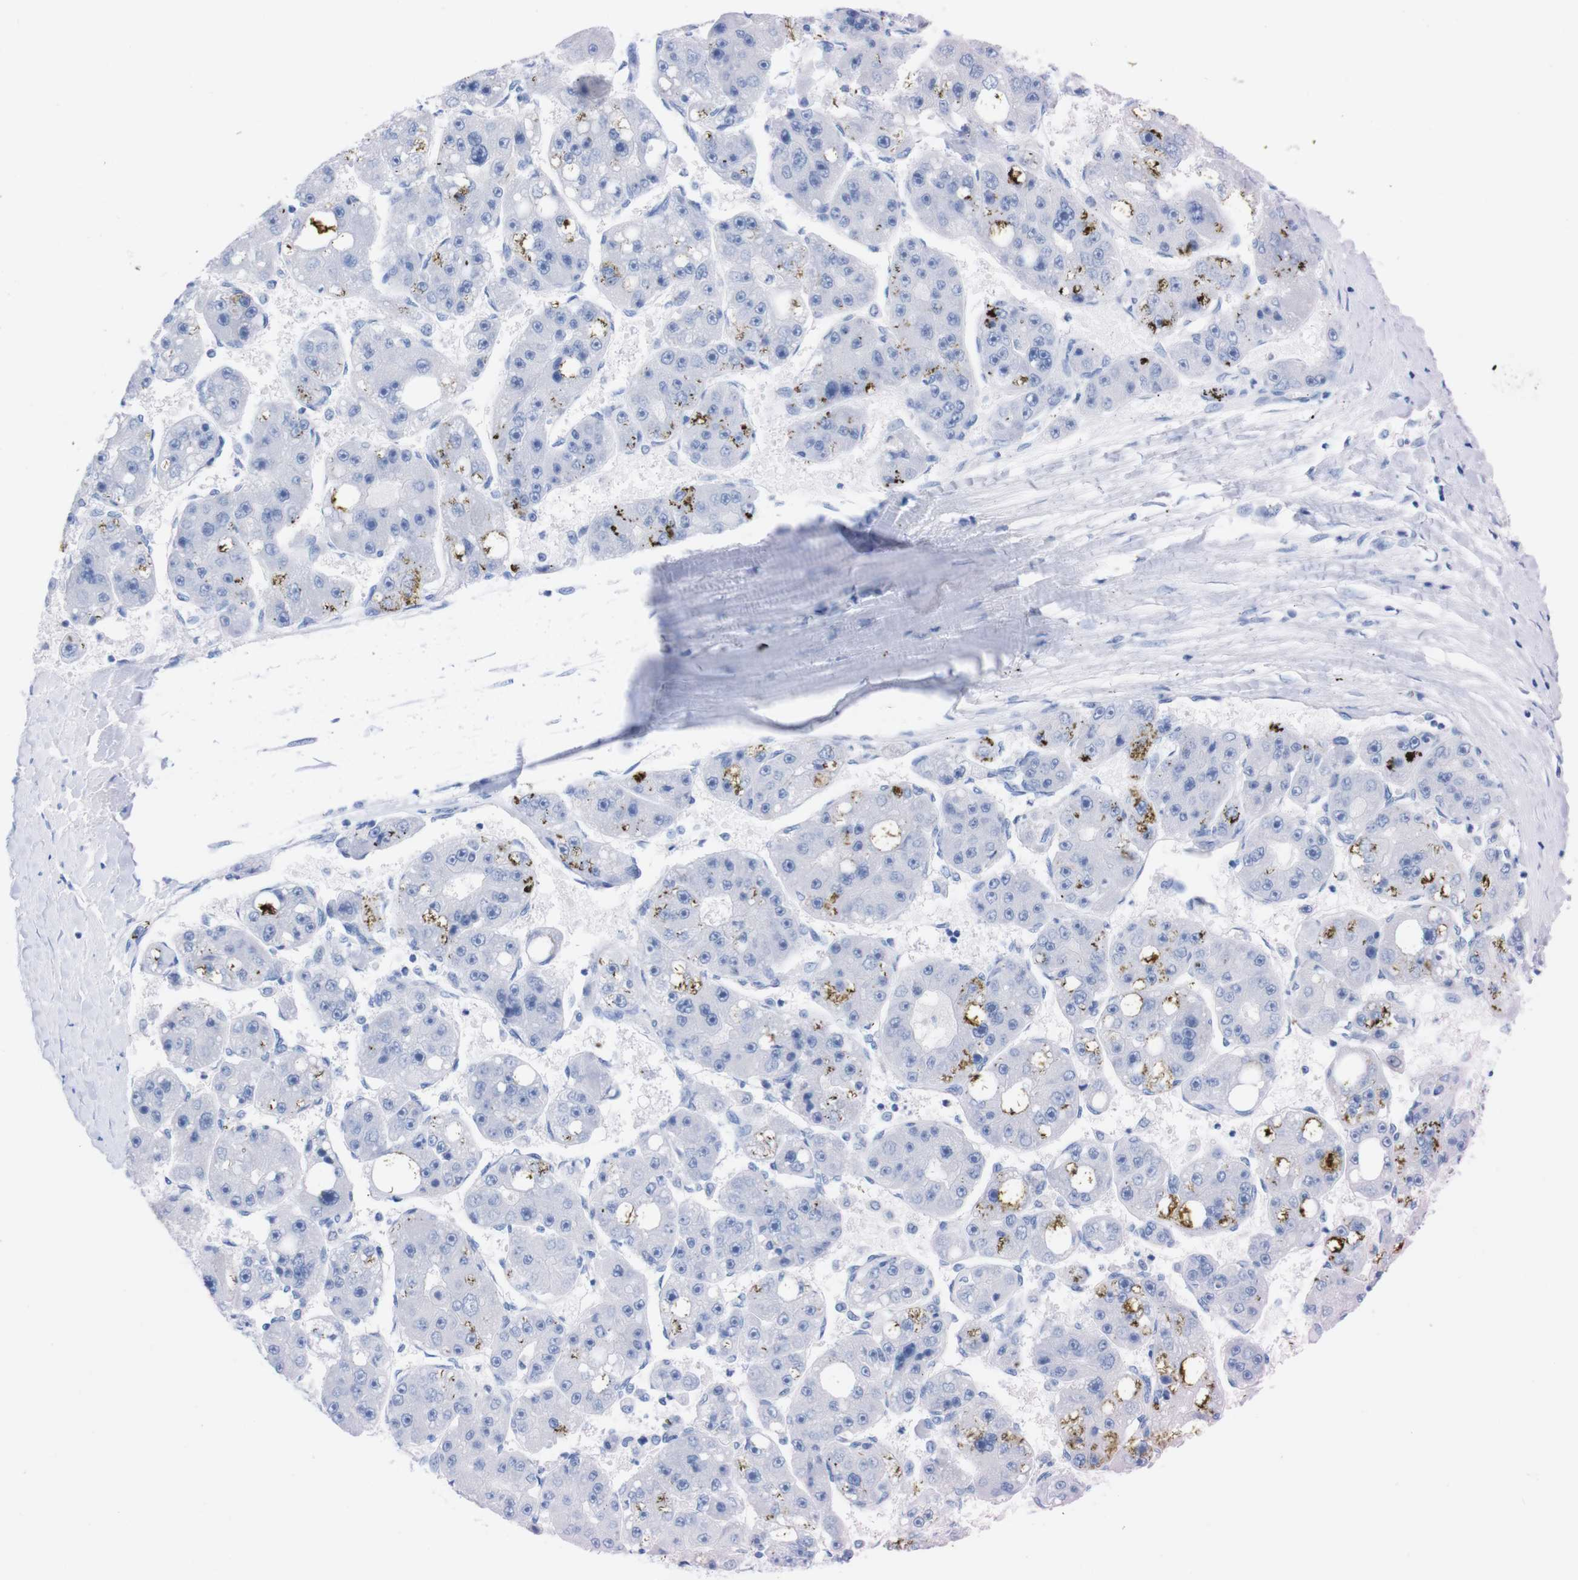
{"staining": {"intensity": "negative", "quantity": "none", "location": "none"}, "tissue": "liver cancer", "cell_type": "Tumor cells", "image_type": "cancer", "snomed": [{"axis": "morphology", "description": "Carcinoma, Hepatocellular, NOS"}, {"axis": "topography", "description": "Liver"}], "caption": "Photomicrograph shows no significant protein positivity in tumor cells of hepatocellular carcinoma (liver).", "gene": "P2RY12", "patient": {"sex": "female", "age": 61}}